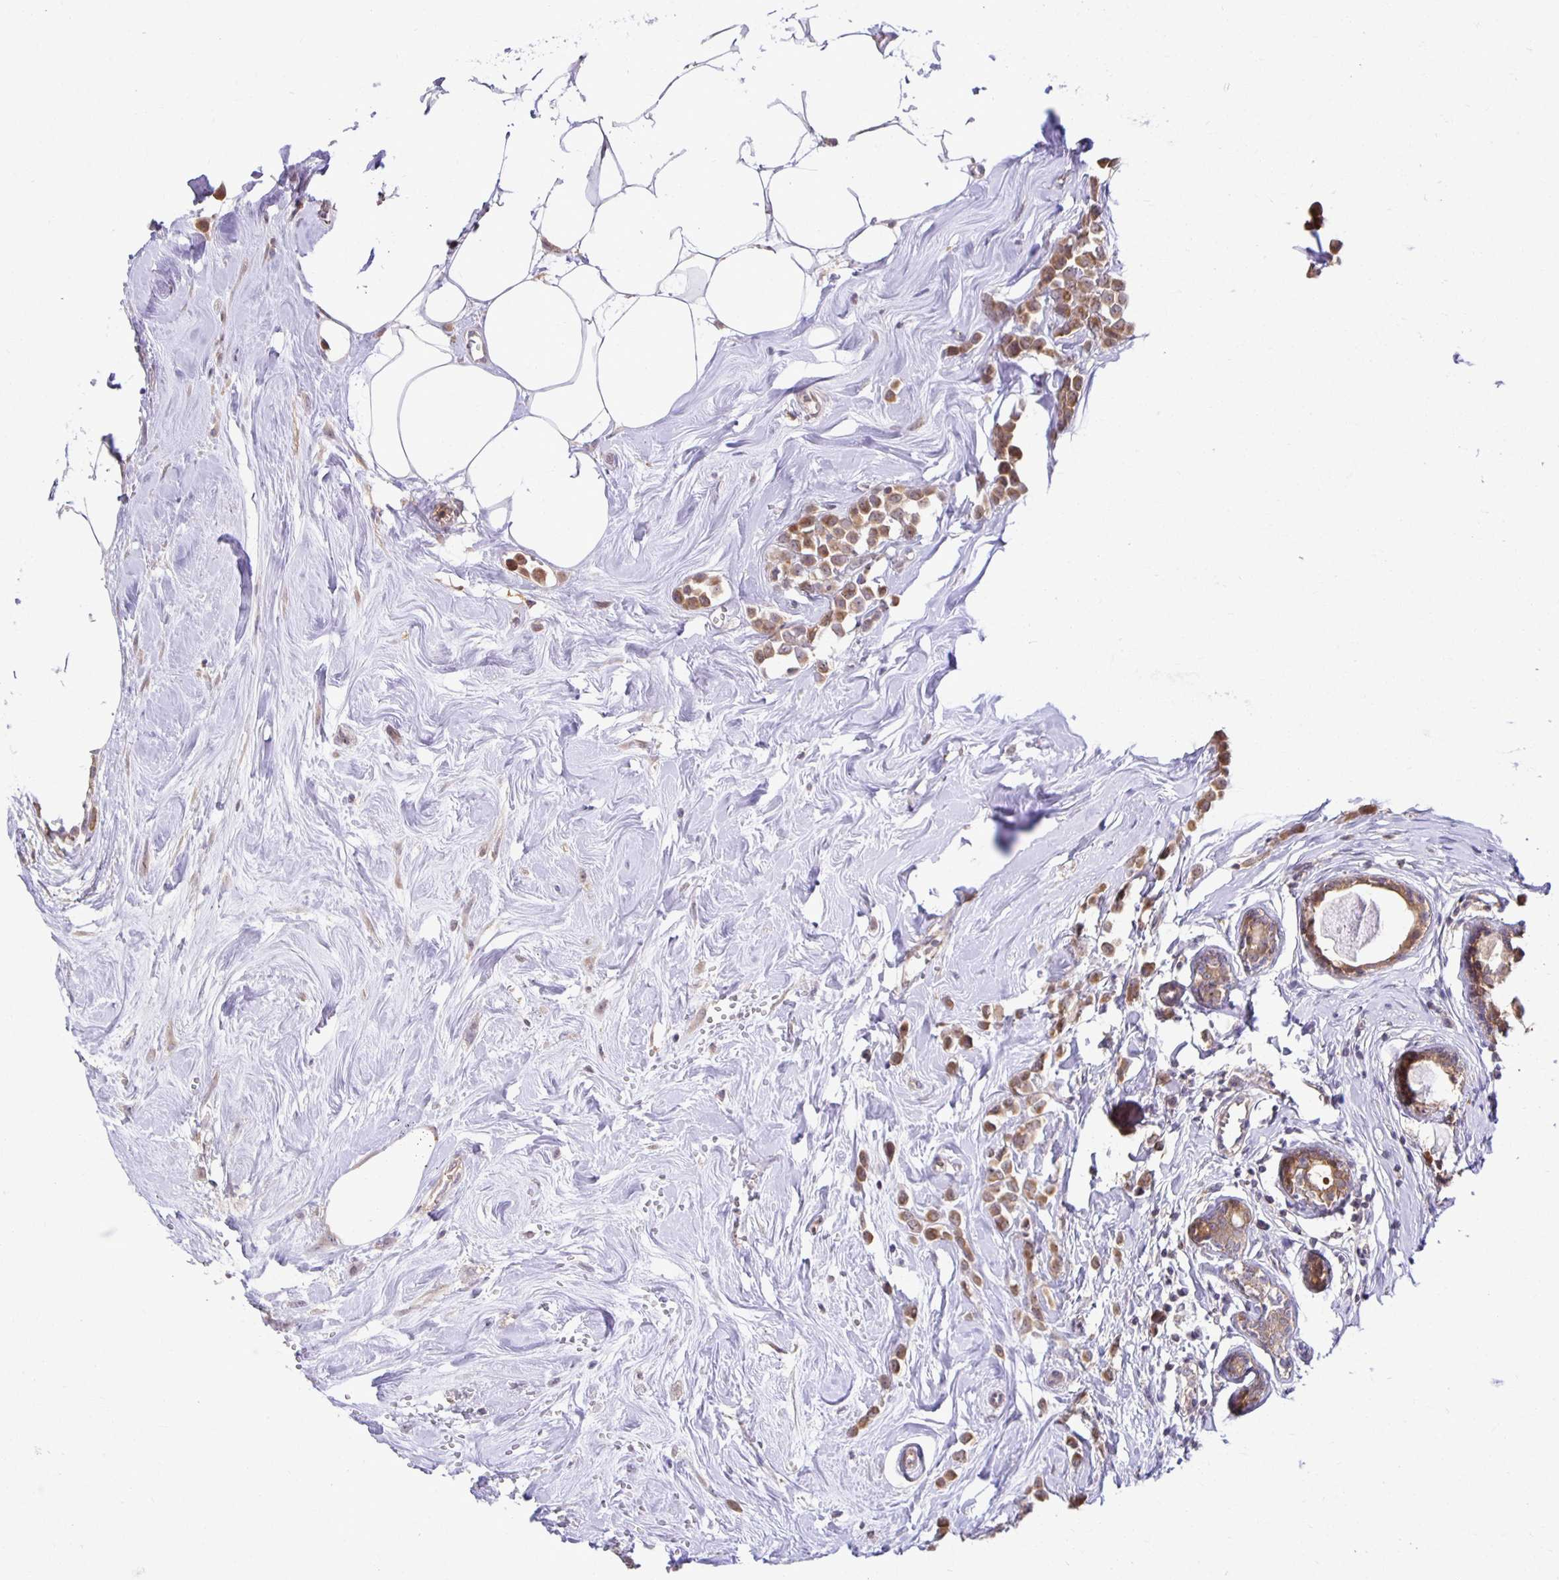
{"staining": {"intensity": "moderate", "quantity": ">75%", "location": "cytoplasmic/membranous"}, "tissue": "breast cancer", "cell_type": "Tumor cells", "image_type": "cancer", "snomed": [{"axis": "morphology", "description": "Duct carcinoma"}, {"axis": "topography", "description": "Breast"}], "caption": "A brown stain highlights moderate cytoplasmic/membranous staining of a protein in human breast cancer (intraductal carcinoma) tumor cells.", "gene": "MIEN1", "patient": {"sex": "female", "age": 80}}